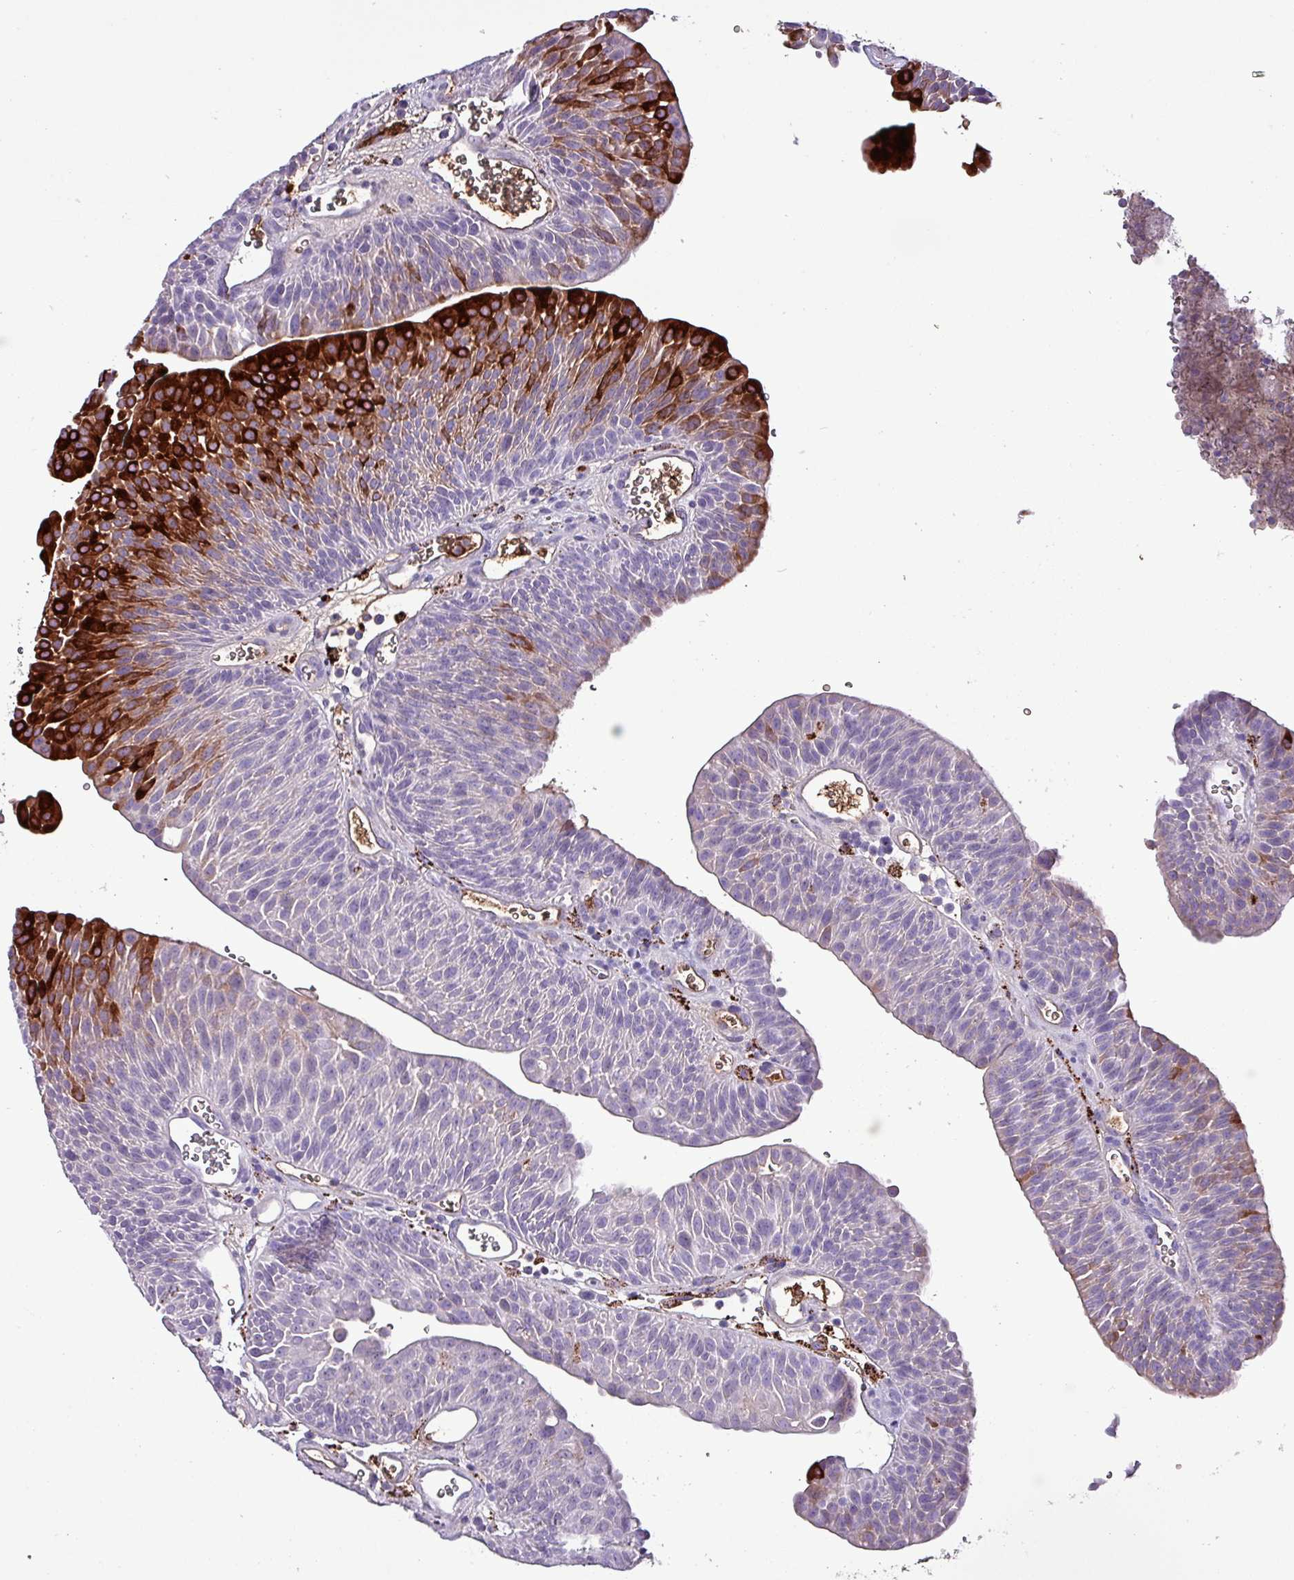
{"staining": {"intensity": "strong", "quantity": "25%-75%", "location": "cytoplasmic/membranous"}, "tissue": "urothelial cancer", "cell_type": "Tumor cells", "image_type": "cancer", "snomed": [{"axis": "morphology", "description": "Urothelial carcinoma, NOS"}, {"axis": "topography", "description": "Urinary bladder"}], "caption": "Immunohistochemistry photomicrograph of transitional cell carcinoma stained for a protein (brown), which shows high levels of strong cytoplasmic/membranous expression in approximately 25%-75% of tumor cells.", "gene": "HP", "patient": {"sex": "male", "age": 67}}